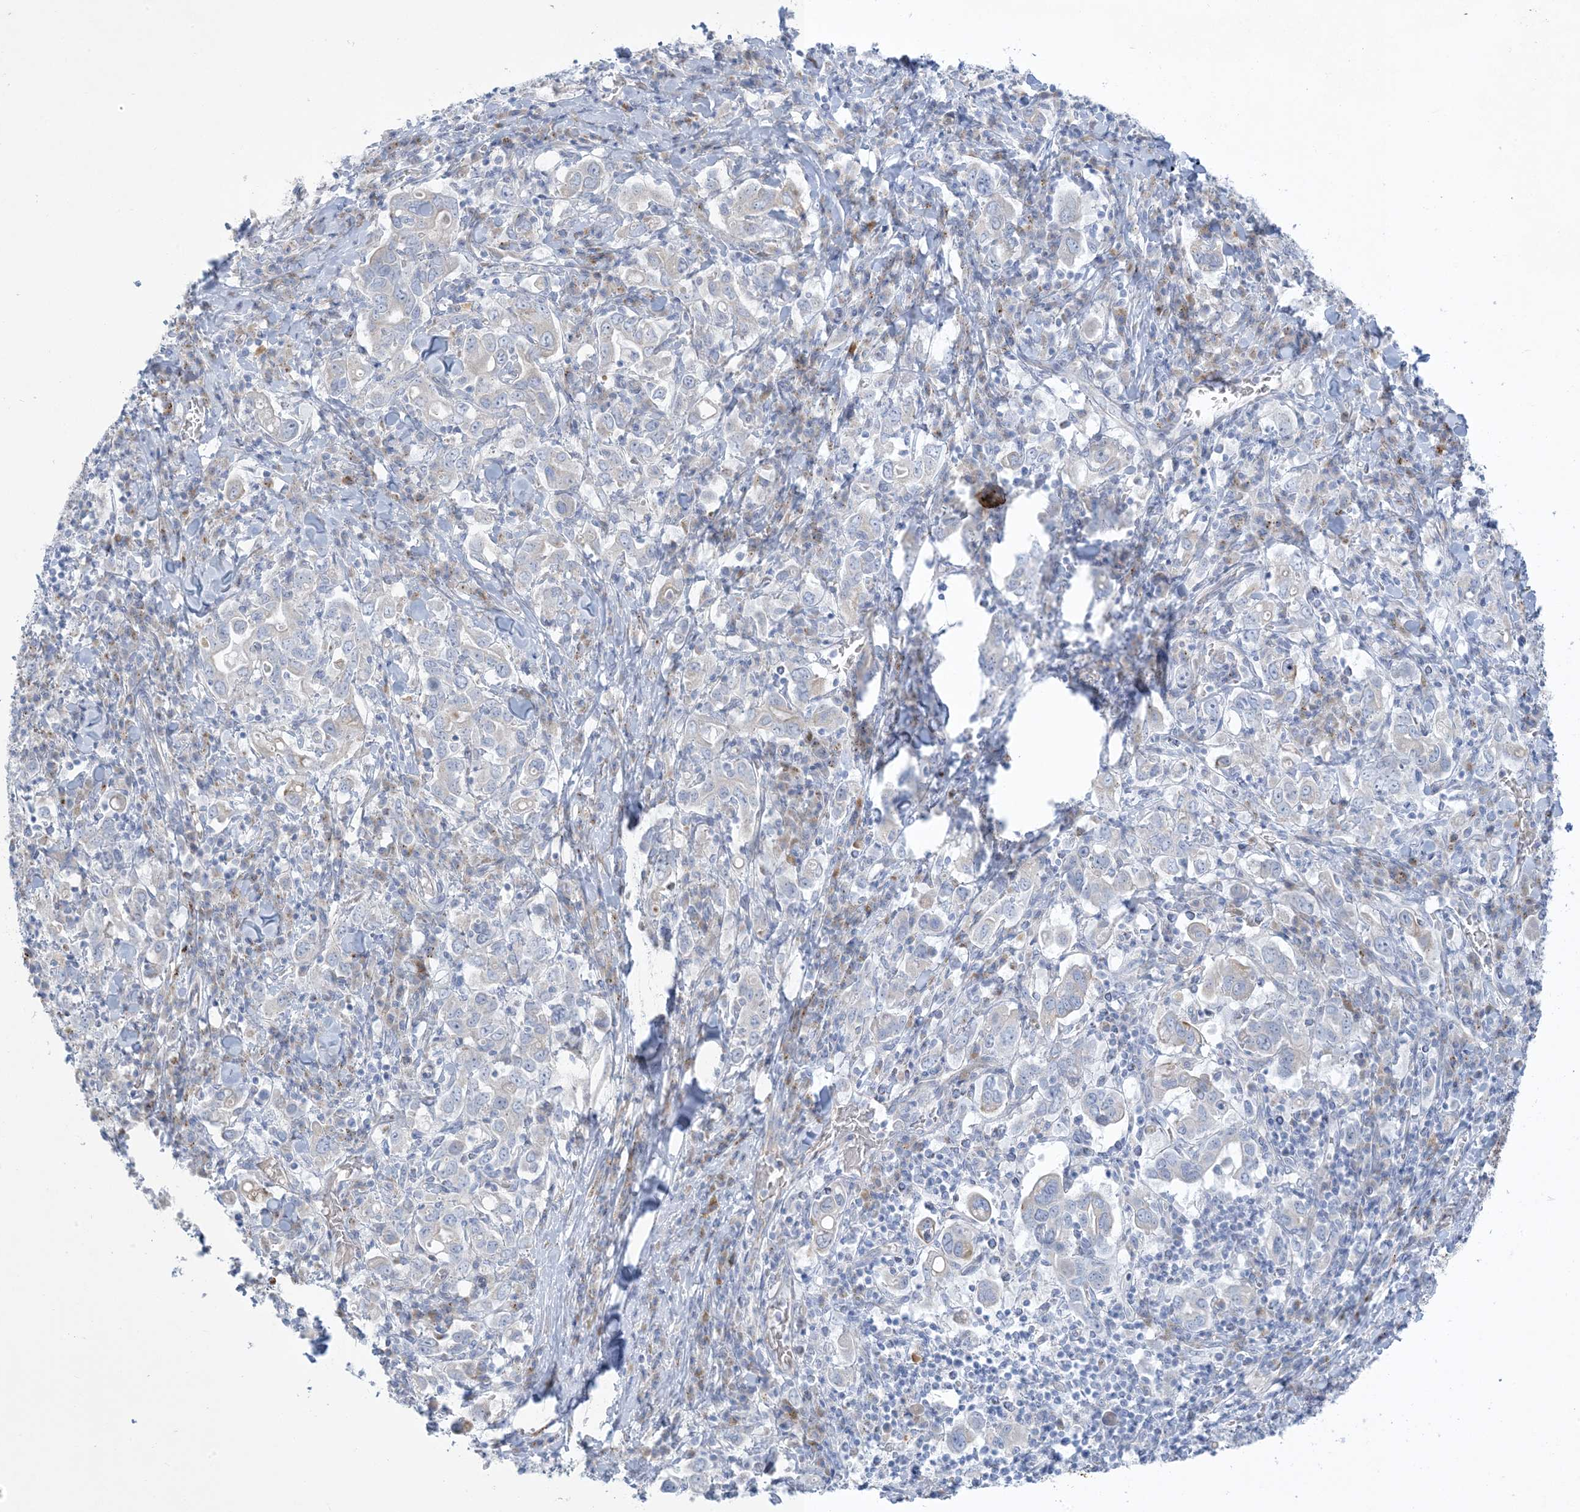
{"staining": {"intensity": "negative", "quantity": "none", "location": "none"}, "tissue": "stomach cancer", "cell_type": "Tumor cells", "image_type": "cancer", "snomed": [{"axis": "morphology", "description": "Adenocarcinoma, NOS"}, {"axis": "topography", "description": "Stomach, upper"}], "caption": "Immunohistochemistry histopathology image of human stomach adenocarcinoma stained for a protein (brown), which exhibits no staining in tumor cells. (Brightfield microscopy of DAB immunohistochemistry (IHC) at high magnification).", "gene": "XIRP2", "patient": {"sex": "male", "age": 62}}